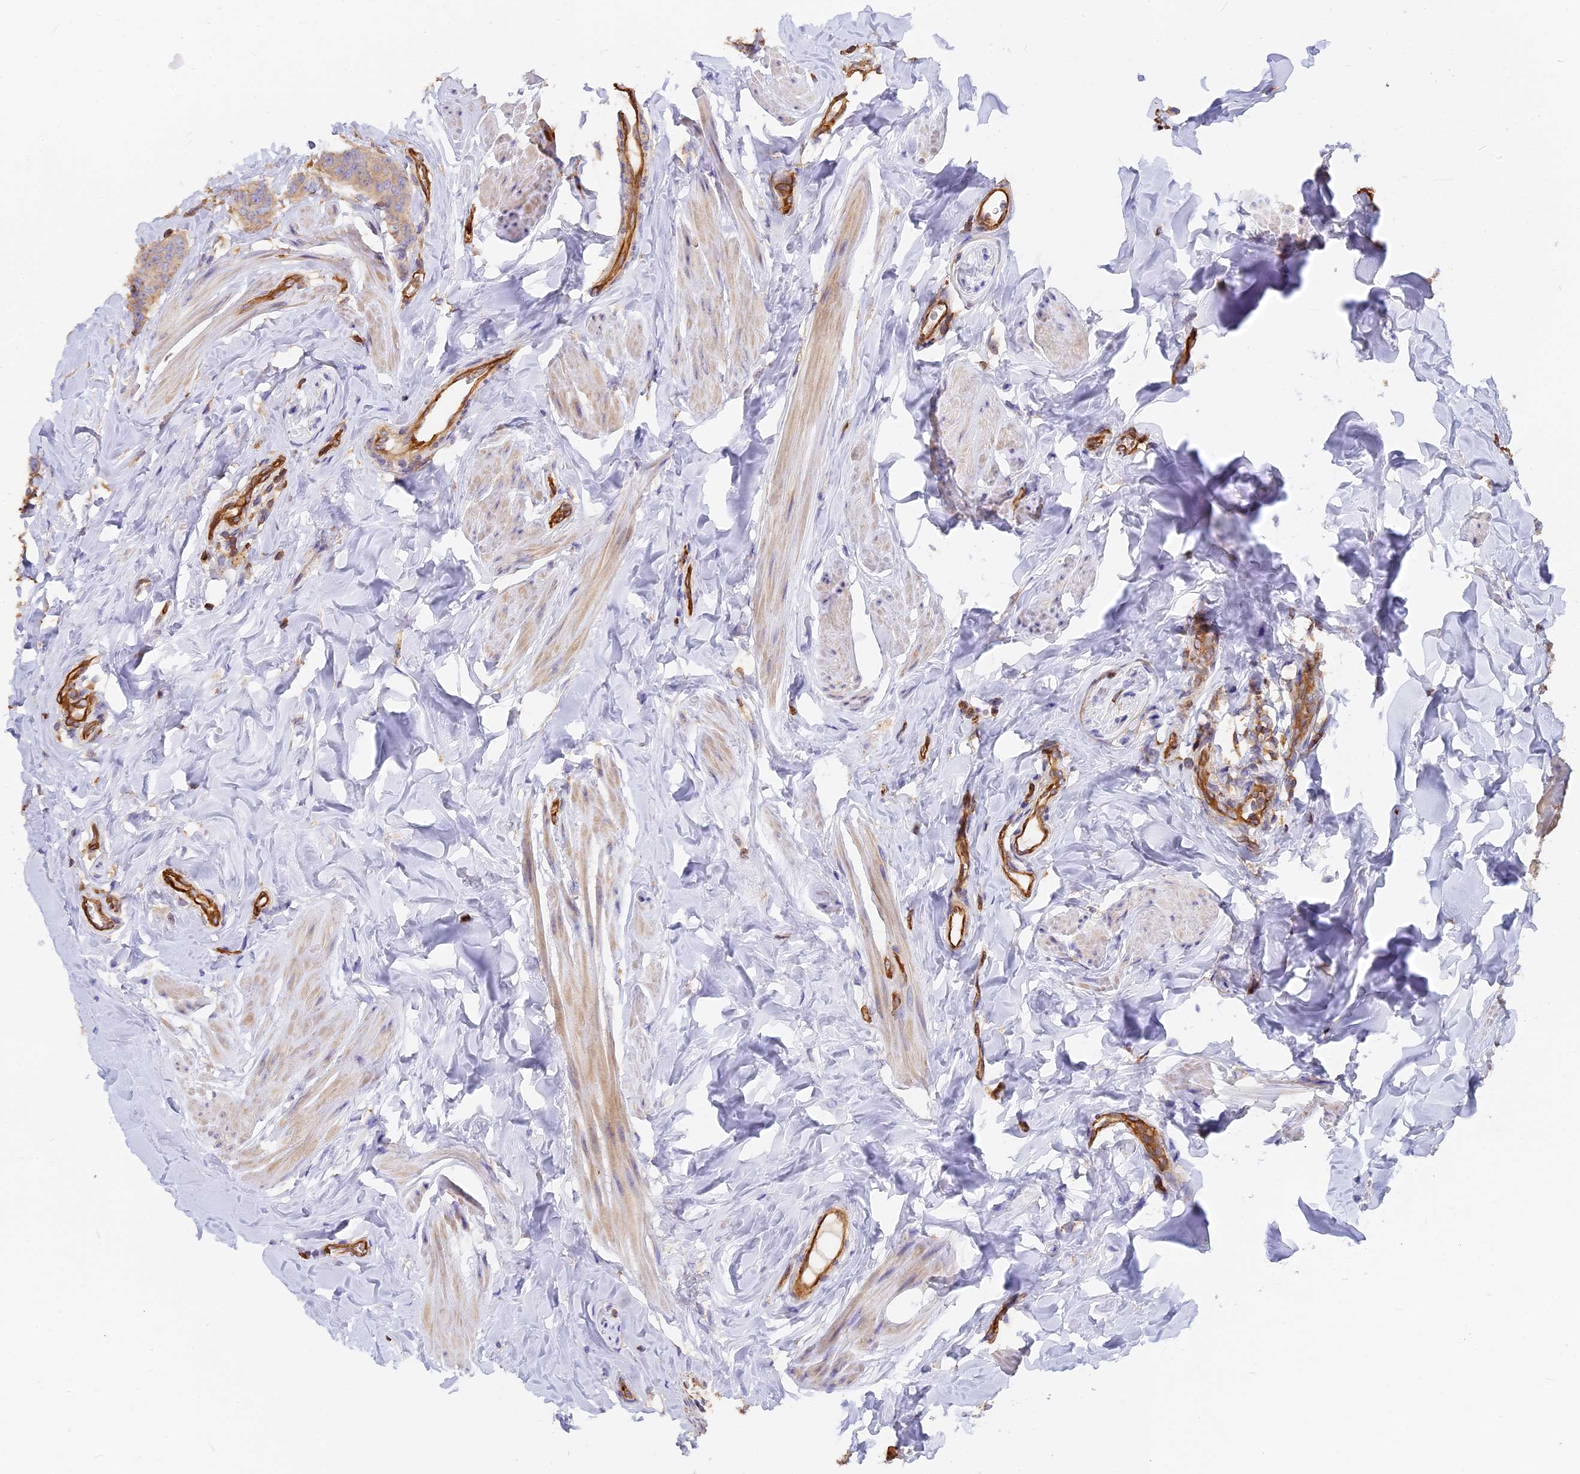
{"staining": {"intensity": "weak", "quantity": ">75%", "location": "cytoplasmic/membranous"}, "tissue": "breast cancer", "cell_type": "Tumor cells", "image_type": "cancer", "snomed": [{"axis": "morphology", "description": "Duct carcinoma"}, {"axis": "topography", "description": "Breast"}], "caption": "This image displays immunohistochemistry staining of intraductal carcinoma (breast), with low weak cytoplasmic/membranous positivity in about >75% of tumor cells.", "gene": "VPS18", "patient": {"sex": "female", "age": 40}}